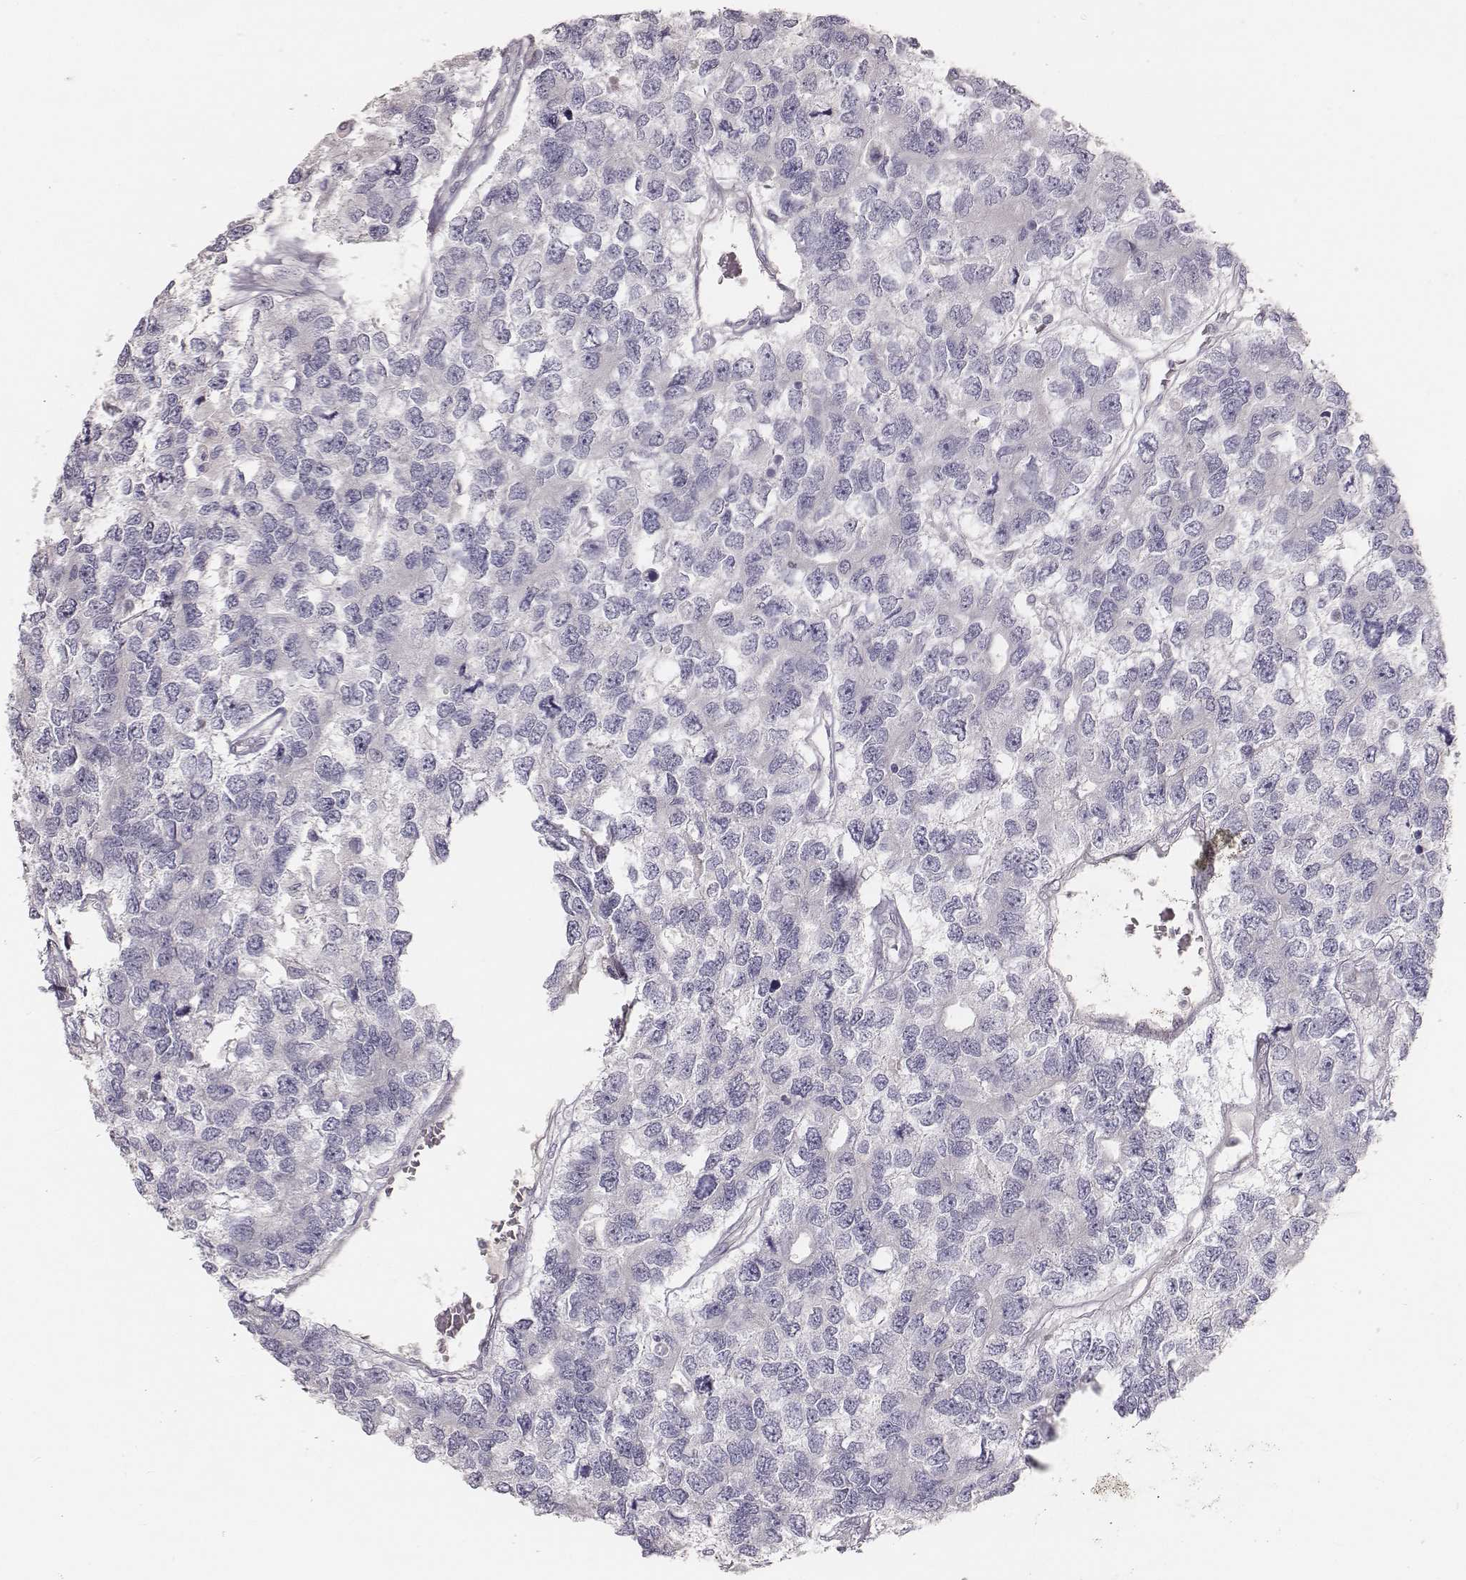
{"staining": {"intensity": "negative", "quantity": "none", "location": "none"}, "tissue": "testis cancer", "cell_type": "Tumor cells", "image_type": "cancer", "snomed": [{"axis": "morphology", "description": "Seminoma, NOS"}, {"axis": "topography", "description": "Testis"}], "caption": "A photomicrograph of human testis cancer (seminoma) is negative for staining in tumor cells.", "gene": "MYH6", "patient": {"sex": "male", "age": 52}}